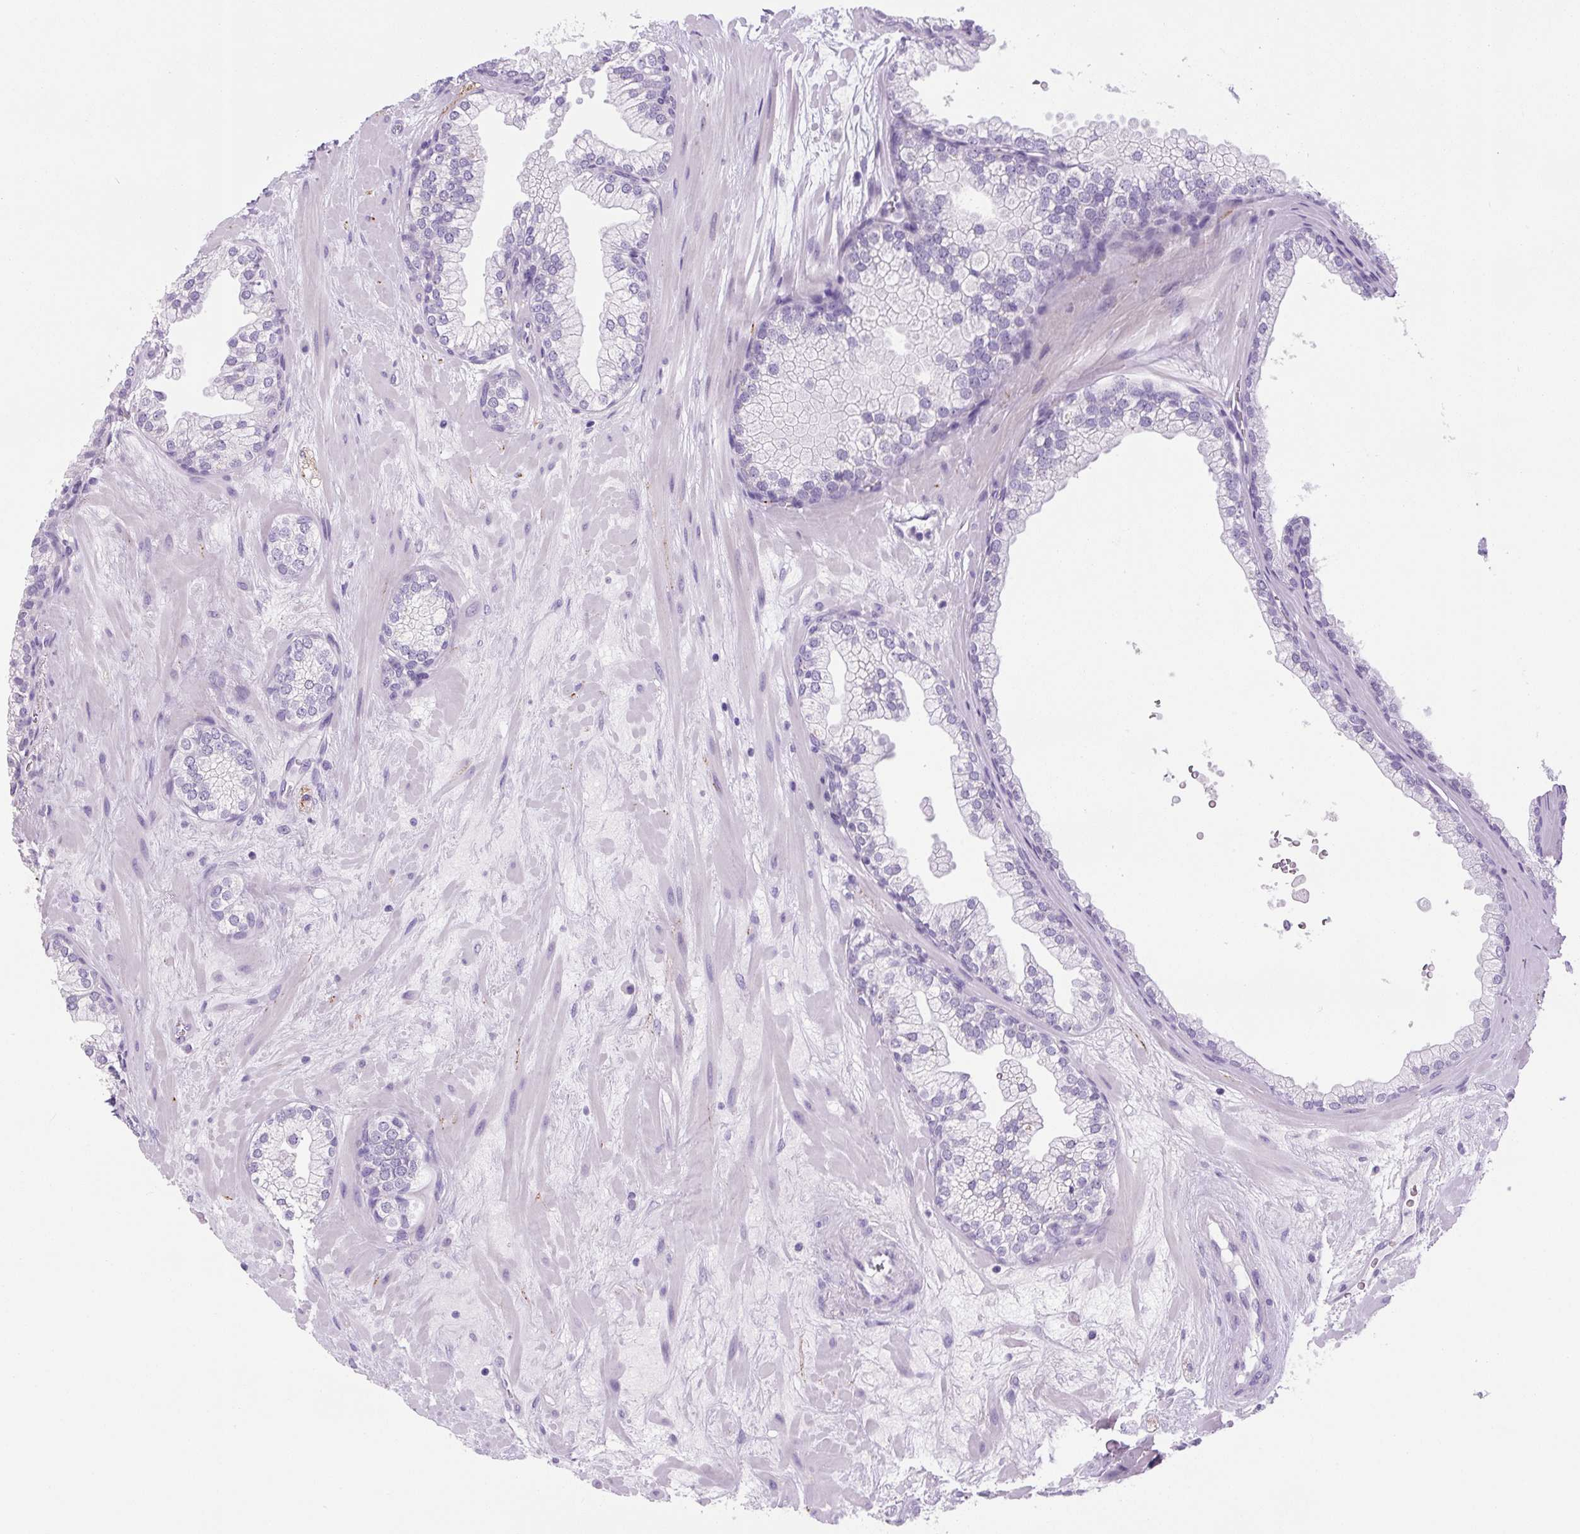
{"staining": {"intensity": "negative", "quantity": "none", "location": "none"}, "tissue": "prostate", "cell_type": "Glandular cells", "image_type": "normal", "snomed": [{"axis": "morphology", "description": "Normal tissue, NOS"}, {"axis": "topography", "description": "Prostate"}, {"axis": "topography", "description": "Peripheral nerve tissue"}], "caption": "The image displays no staining of glandular cells in benign prostate.", "gene": "CHGA", "patient": {"sex": "male", "age": 61}}